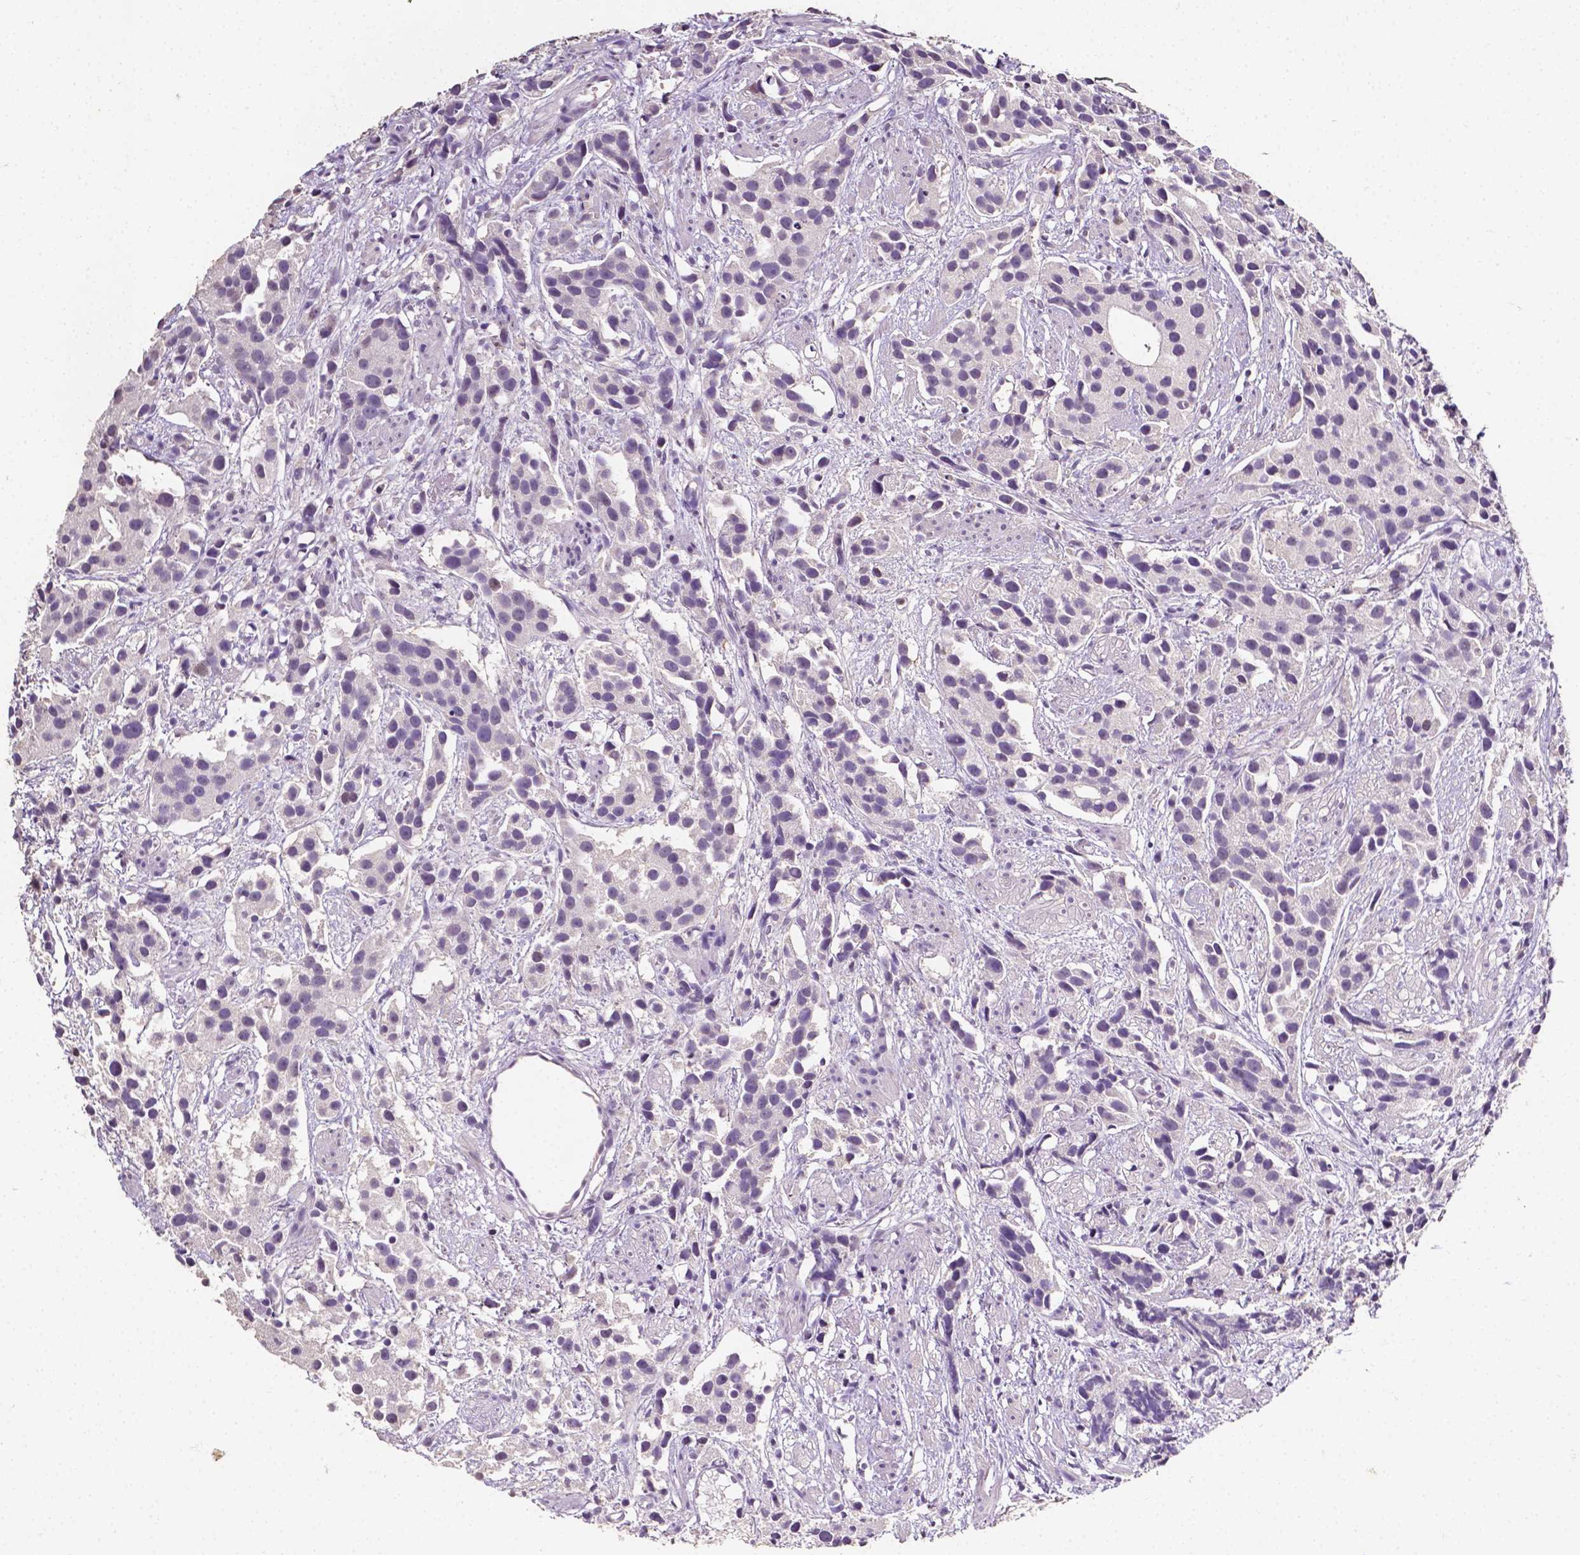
{"staining": {"intensity": "negative", "quantity": "none", "location": "none"}, "tissue": "prostate cancer", "cell_type": "Tumor cells", "image_type": "cancer", "snomed": [{"axis": "morphology", "description": "Adenocarcinoma, High grade"}, {"axis": "topography", "description": "Prostate"}], "caption": "IHC of human prostate high-grade adenocarcinoma demonstrates no positivity in tumor cells.", "gene": "PSAT1", "patient": {"sex": "male", "age": 68}}